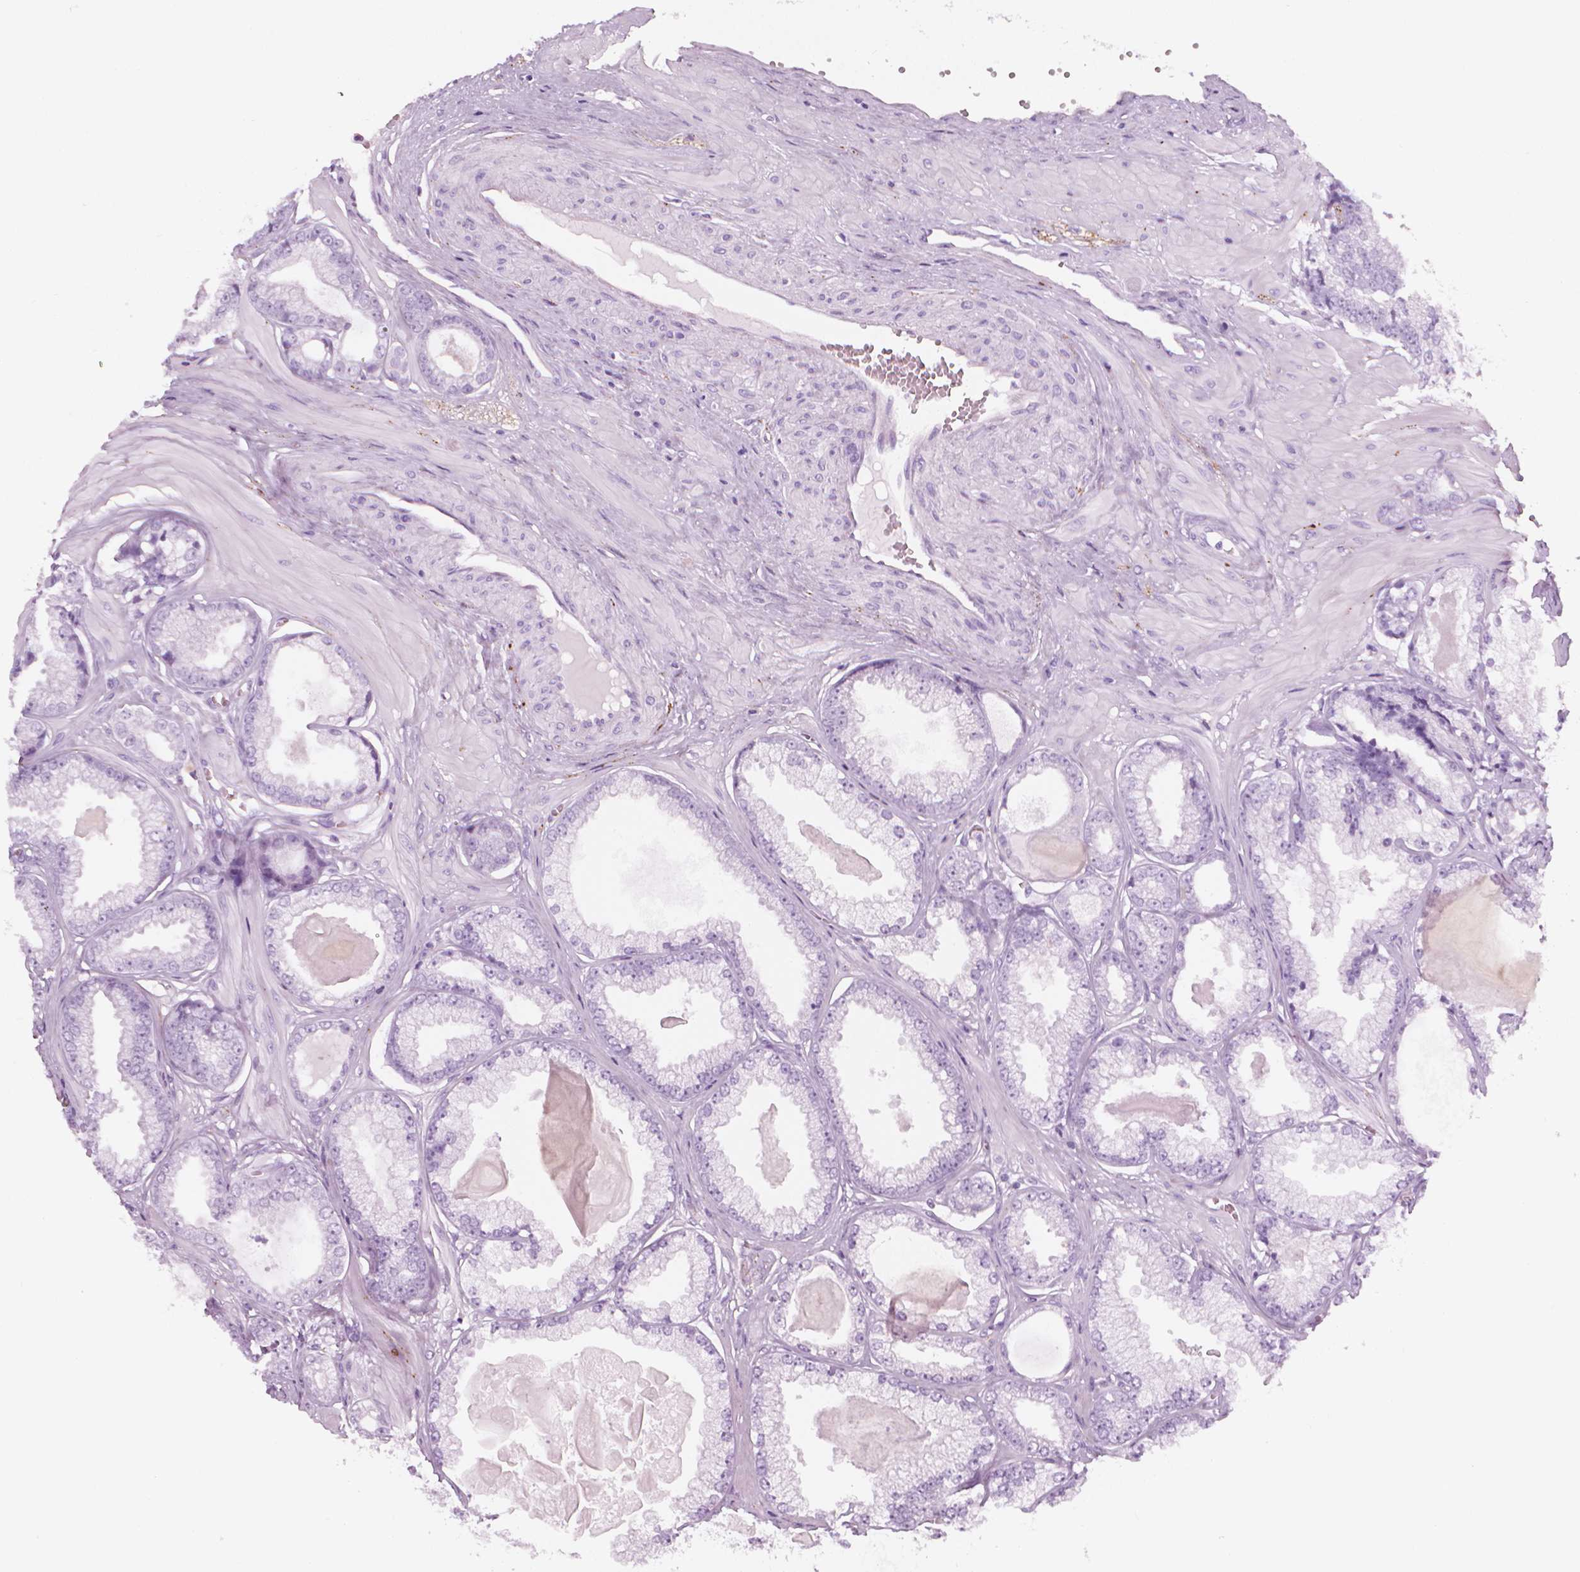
{"staining": {"intensity": "negative", "quantity": "none", "location": "none"}, "tissue": "prostate cancer", "cell_type": "Tumor cells", "image_type": "cancer", "snomed": [{"axis": "morphology", "description": "Adenocarcinoma, Low grade"}, {"axis": "topography", "description": "Prostate"}], "caption": "The histopathology image displays no significant expression in tumor cells of prostate low-grade adenocarcinoma.", "gene": "SCG3", "patient": {"sex": "male", "age": 64}}